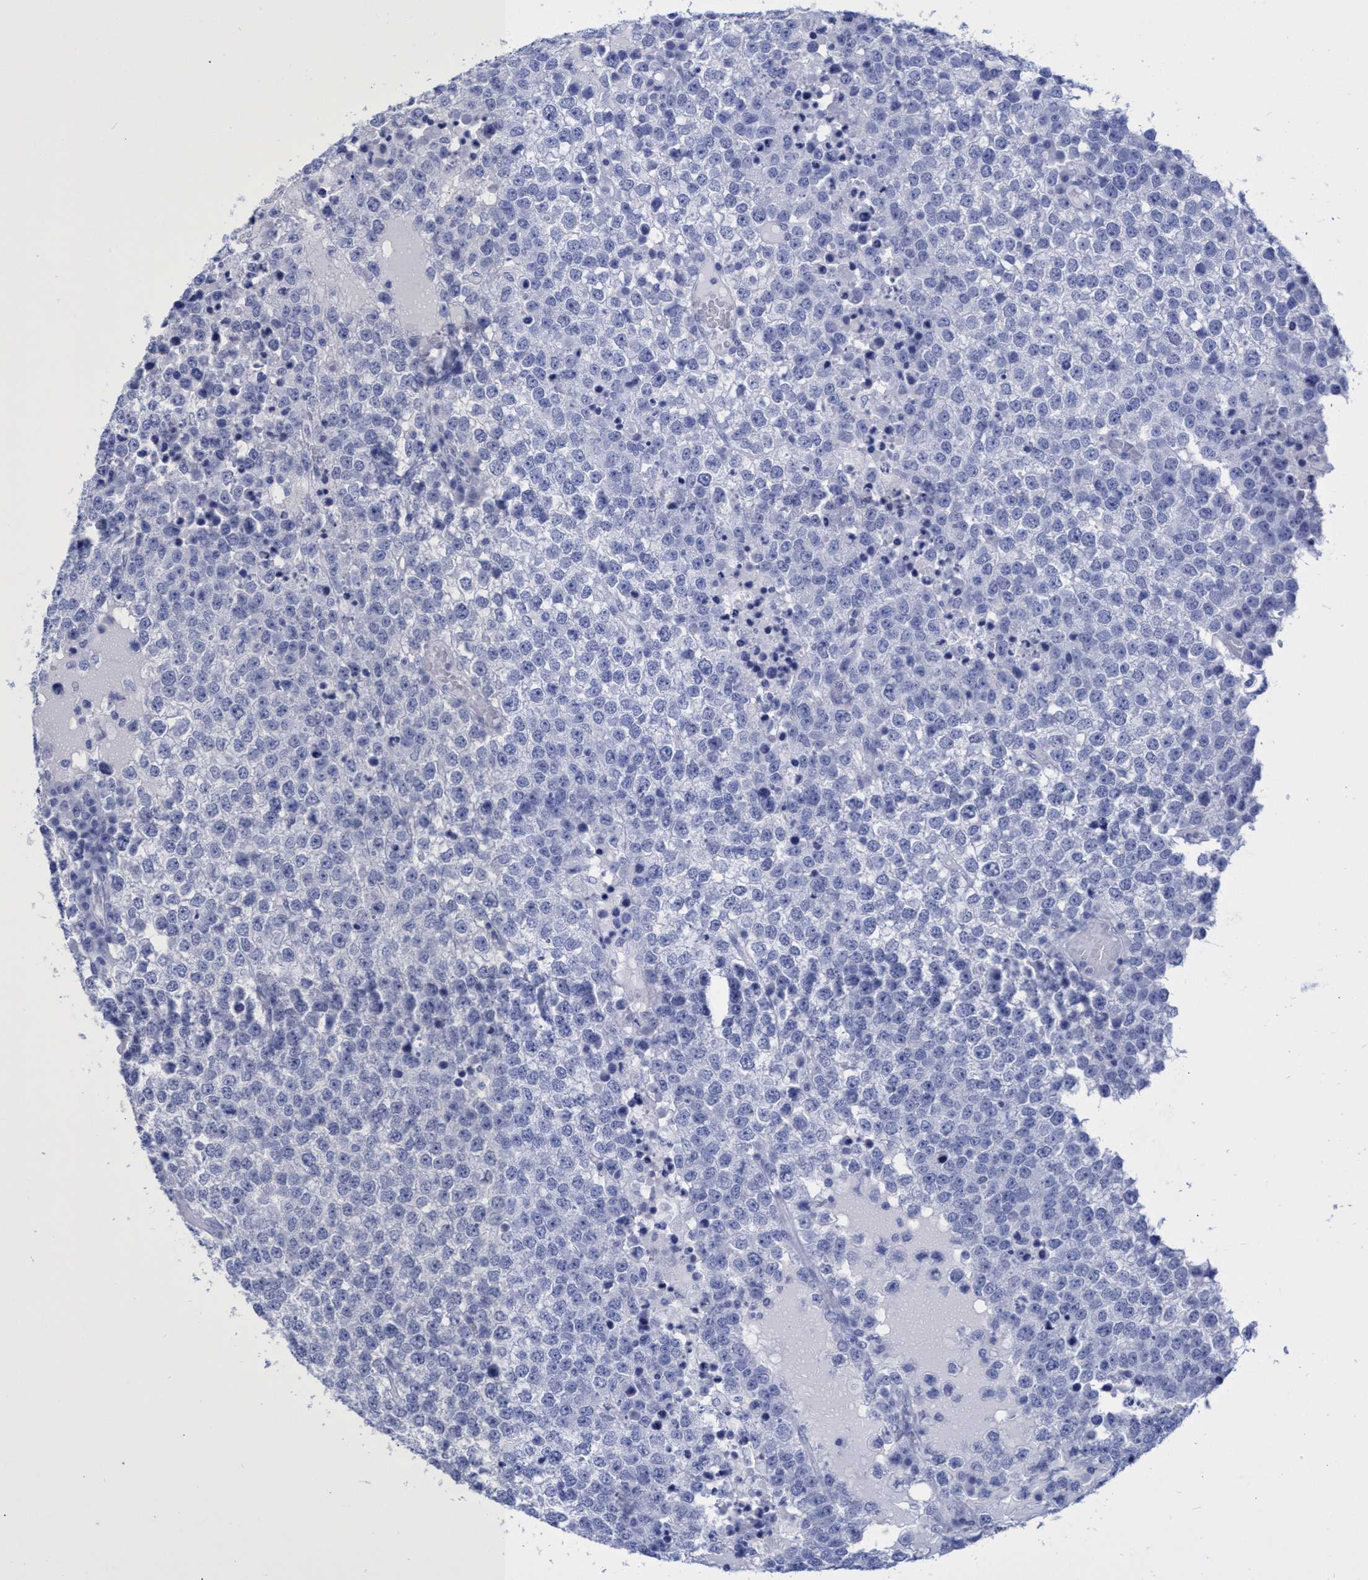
{"staining": {"intensity": "negative", "quantity": "none", "location": "none"}, "tissue": "testis cancer", "cell_type": "Tumor cells", "image_type": "cancer", "snomed": [{"axis": "morphology", "description": "Seminoma, NOS"}, {"axis": "topography", "description": "Testis"}], "caption": "Micrograph shows no protein expression in tumor cells of seminoma (testis) tissue.", "gene": "INSL6", "patient": {"sex": "male", "age": 65}}